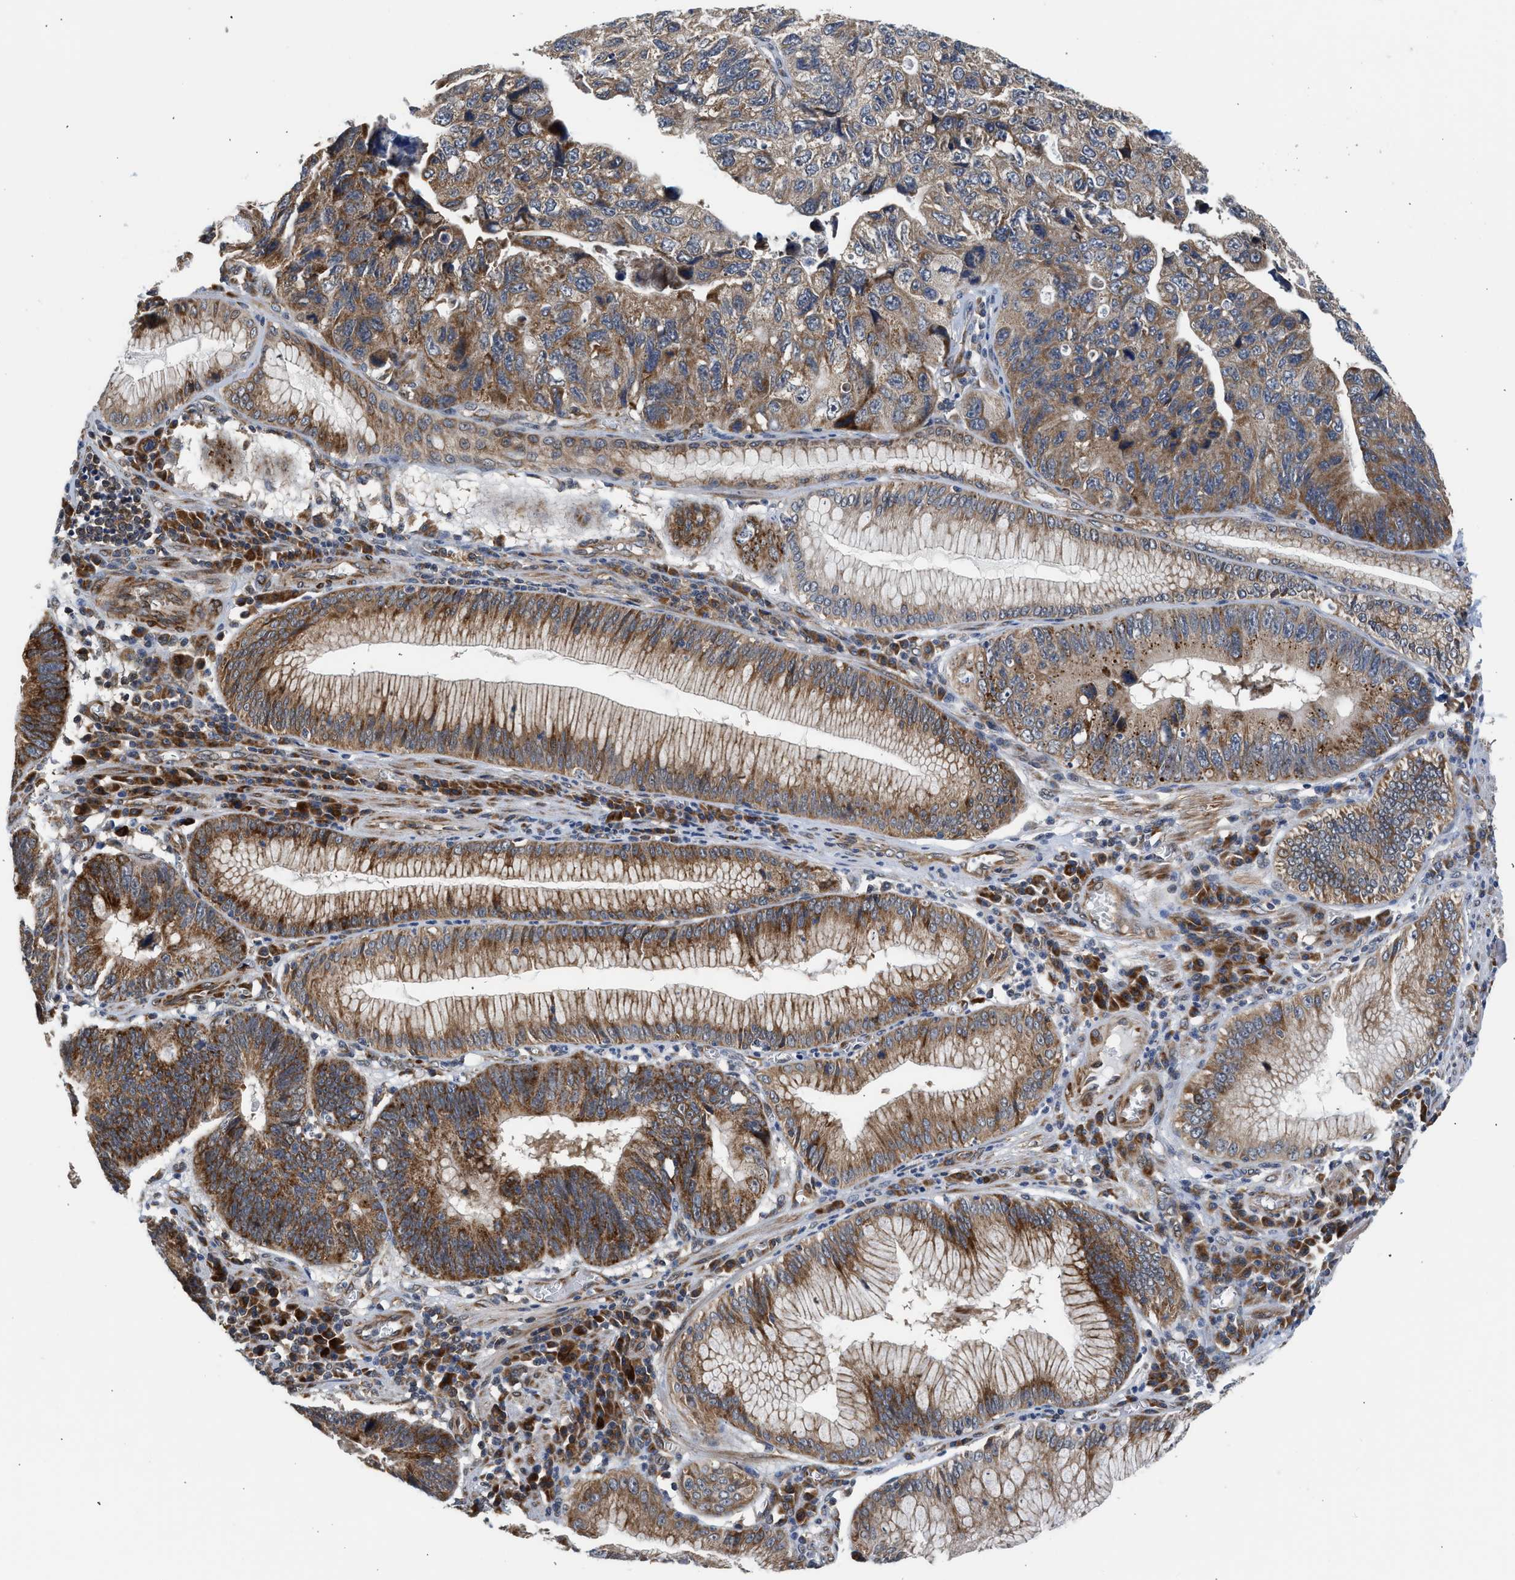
{"staining": {"intensity": "strong", "quantity": ">75%", "location": "cytoplasmic/membranous"}, "tissue": "stomach cancer", "cell_type": "Tumor cells", "image_type": "cancer", "snomed": [{"axis": "morphology", "description": "Adenocarcinoma, NOS"}, {"axis": "topography", "description": "Stomach"}], "caption": "This is an image of immunohistochemistry staining of adenocarcinoma (stomach), which shows strong expression in the cytoplasmic/membranous of tumor cells.", "gene": "POLG2", "patient": {"sex": "male", "age": 59}}